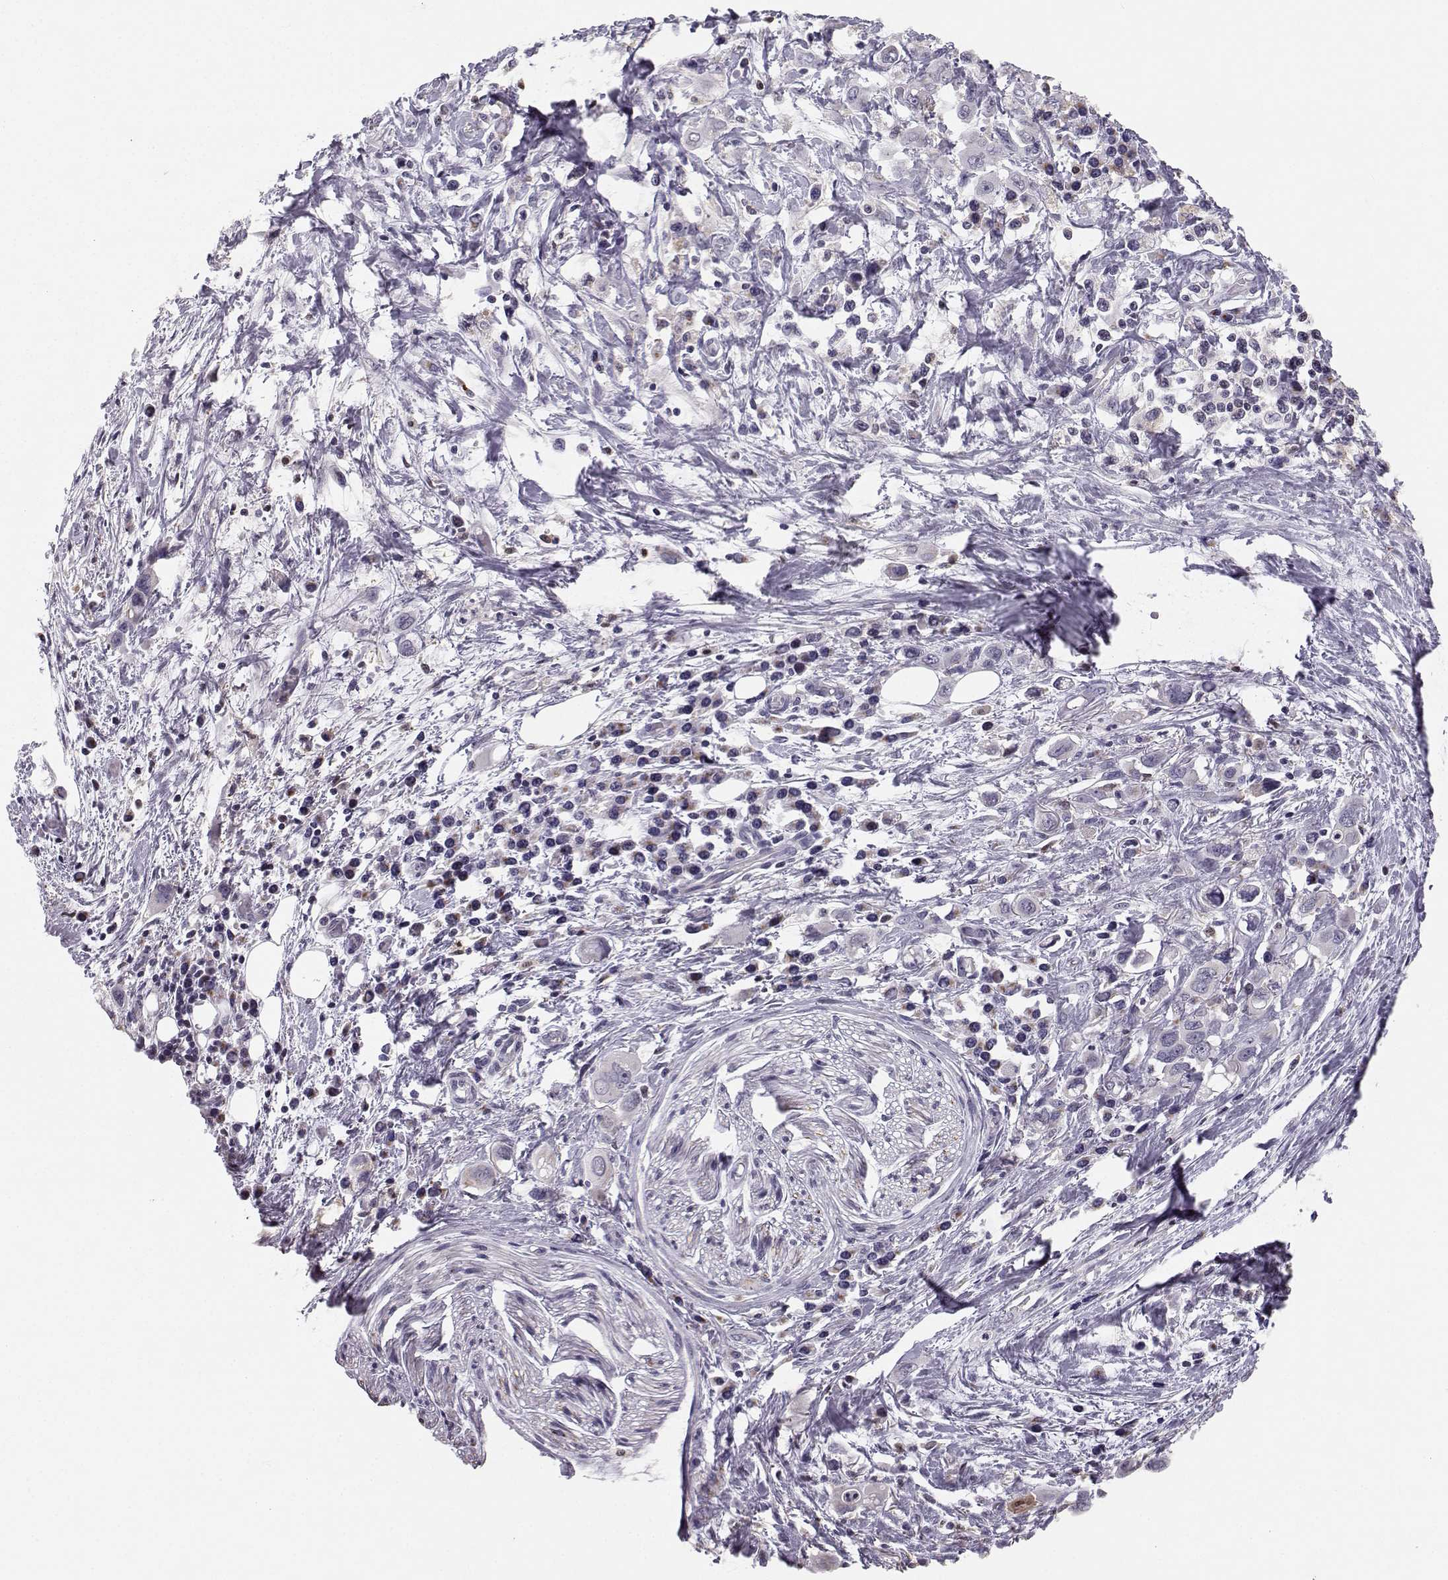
{"staining": {"intensity": "negative", "quantity": "none", "location": "none"}, "tissue": "stomach cancer", "cell_type": "Tumor cells", "image_type": "cancer", "snomed": [{"axis": "morphology", "description": "Adenocarcinoma, NOS"}, {"axis": "topography", "description": "Stomach, upper"}], "caption": "A high-resolution micrograph shows IHC staining of stomach cancer (adenocarcinoma), which shows no significant staining in tumor cells.", "gene": "HTR7", "patient": {"sex": "male", "age": 75}}